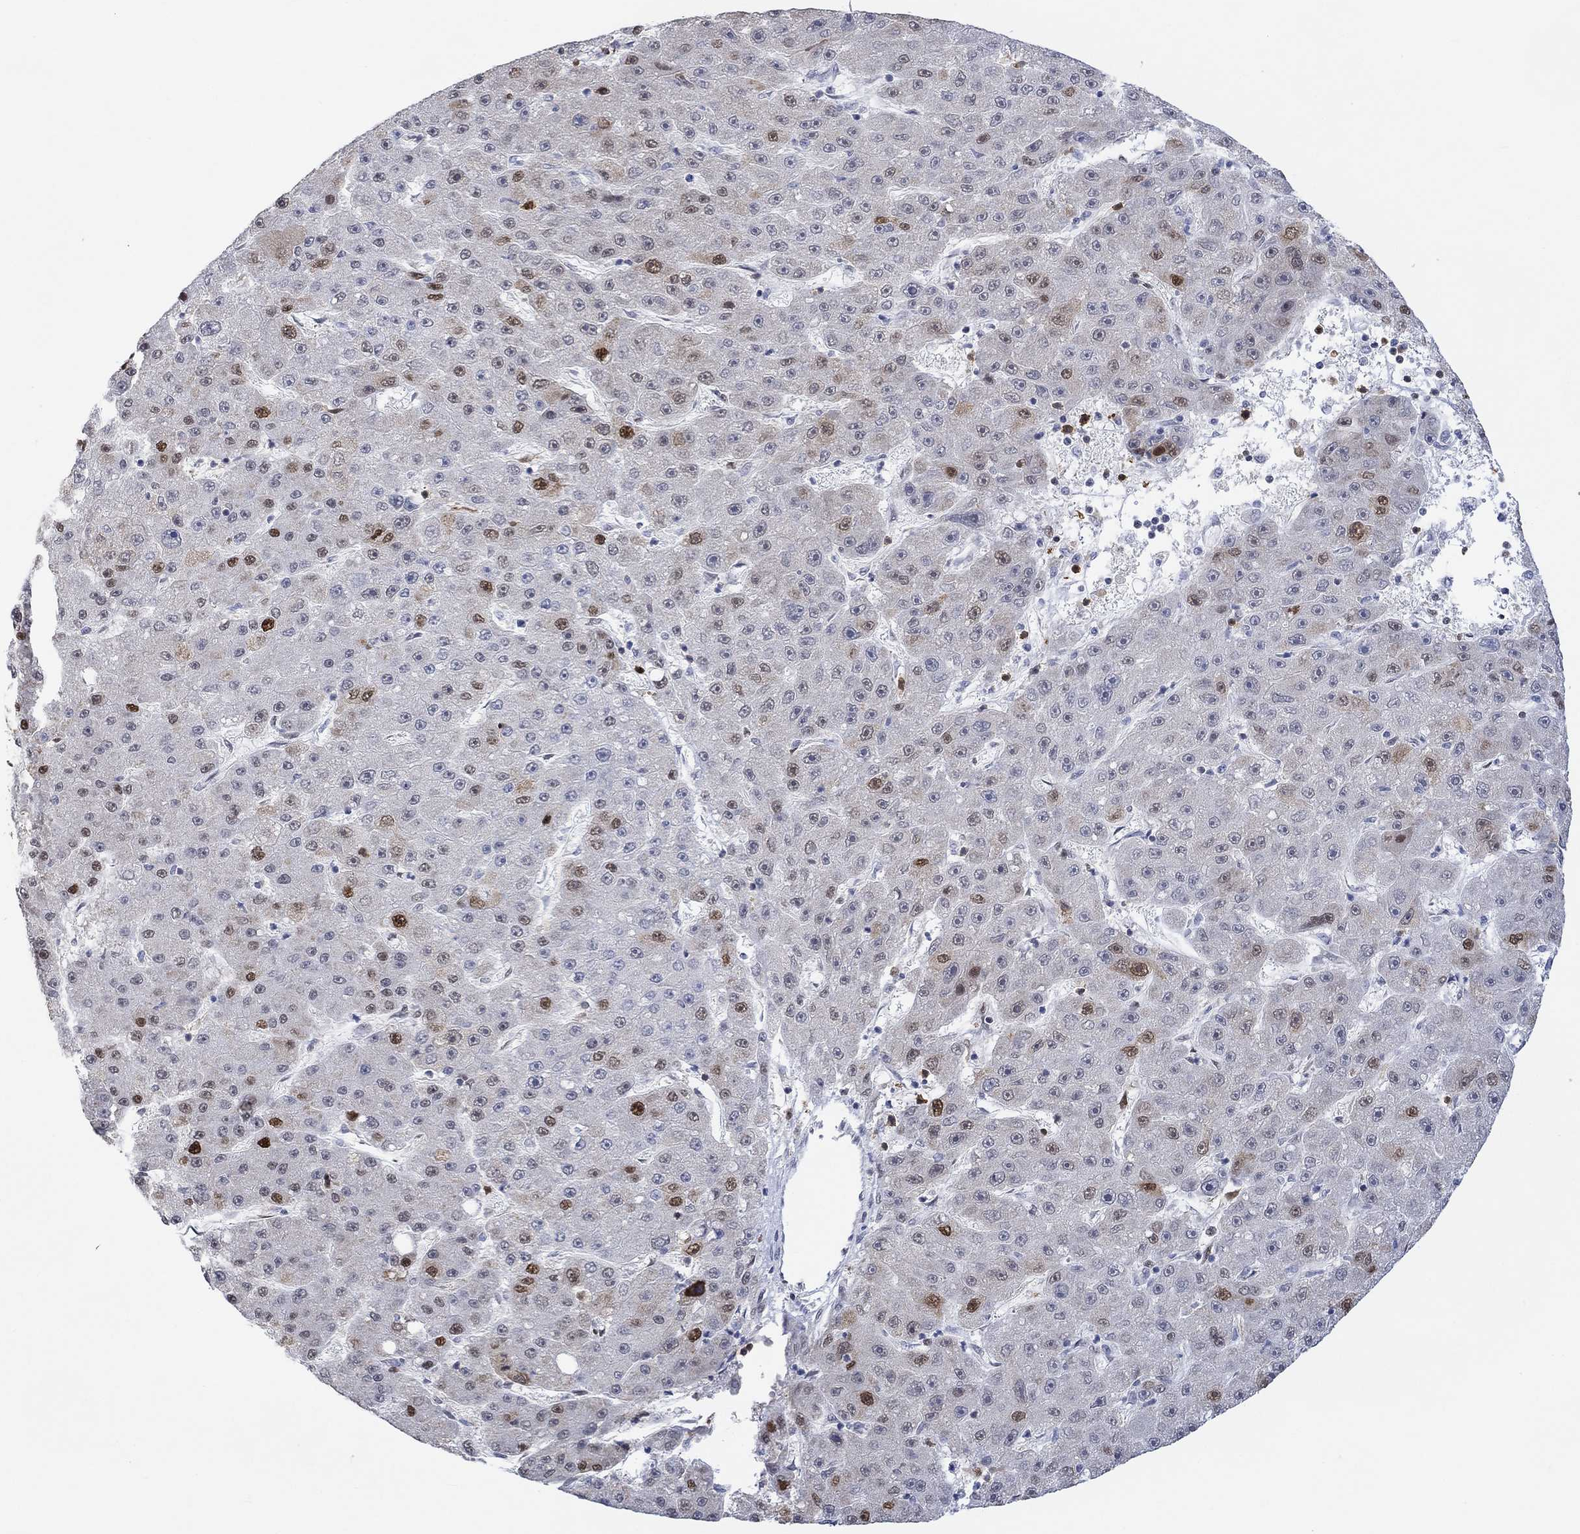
{"staining": {"intensity": "strong", "quantity": "<25%", "location": "nuclear"}, "tissue": "liver cancer", "cell_type": "Tumor cells", "image_type": "cancer", "snomed": [{"axis": "morphology", "description": "Carcinoma, Hepatocellular, NOS"}, {"axis": "topography", "description": "Liver"}], "caption": "Human hepatocellular carcinoma (liver) stained with a brown dye displays strong nuclear positive expression in approximately <25% of tumor cells.", "gene": "RAD54L2", "patient": {"sex": "male", "age": 67}}